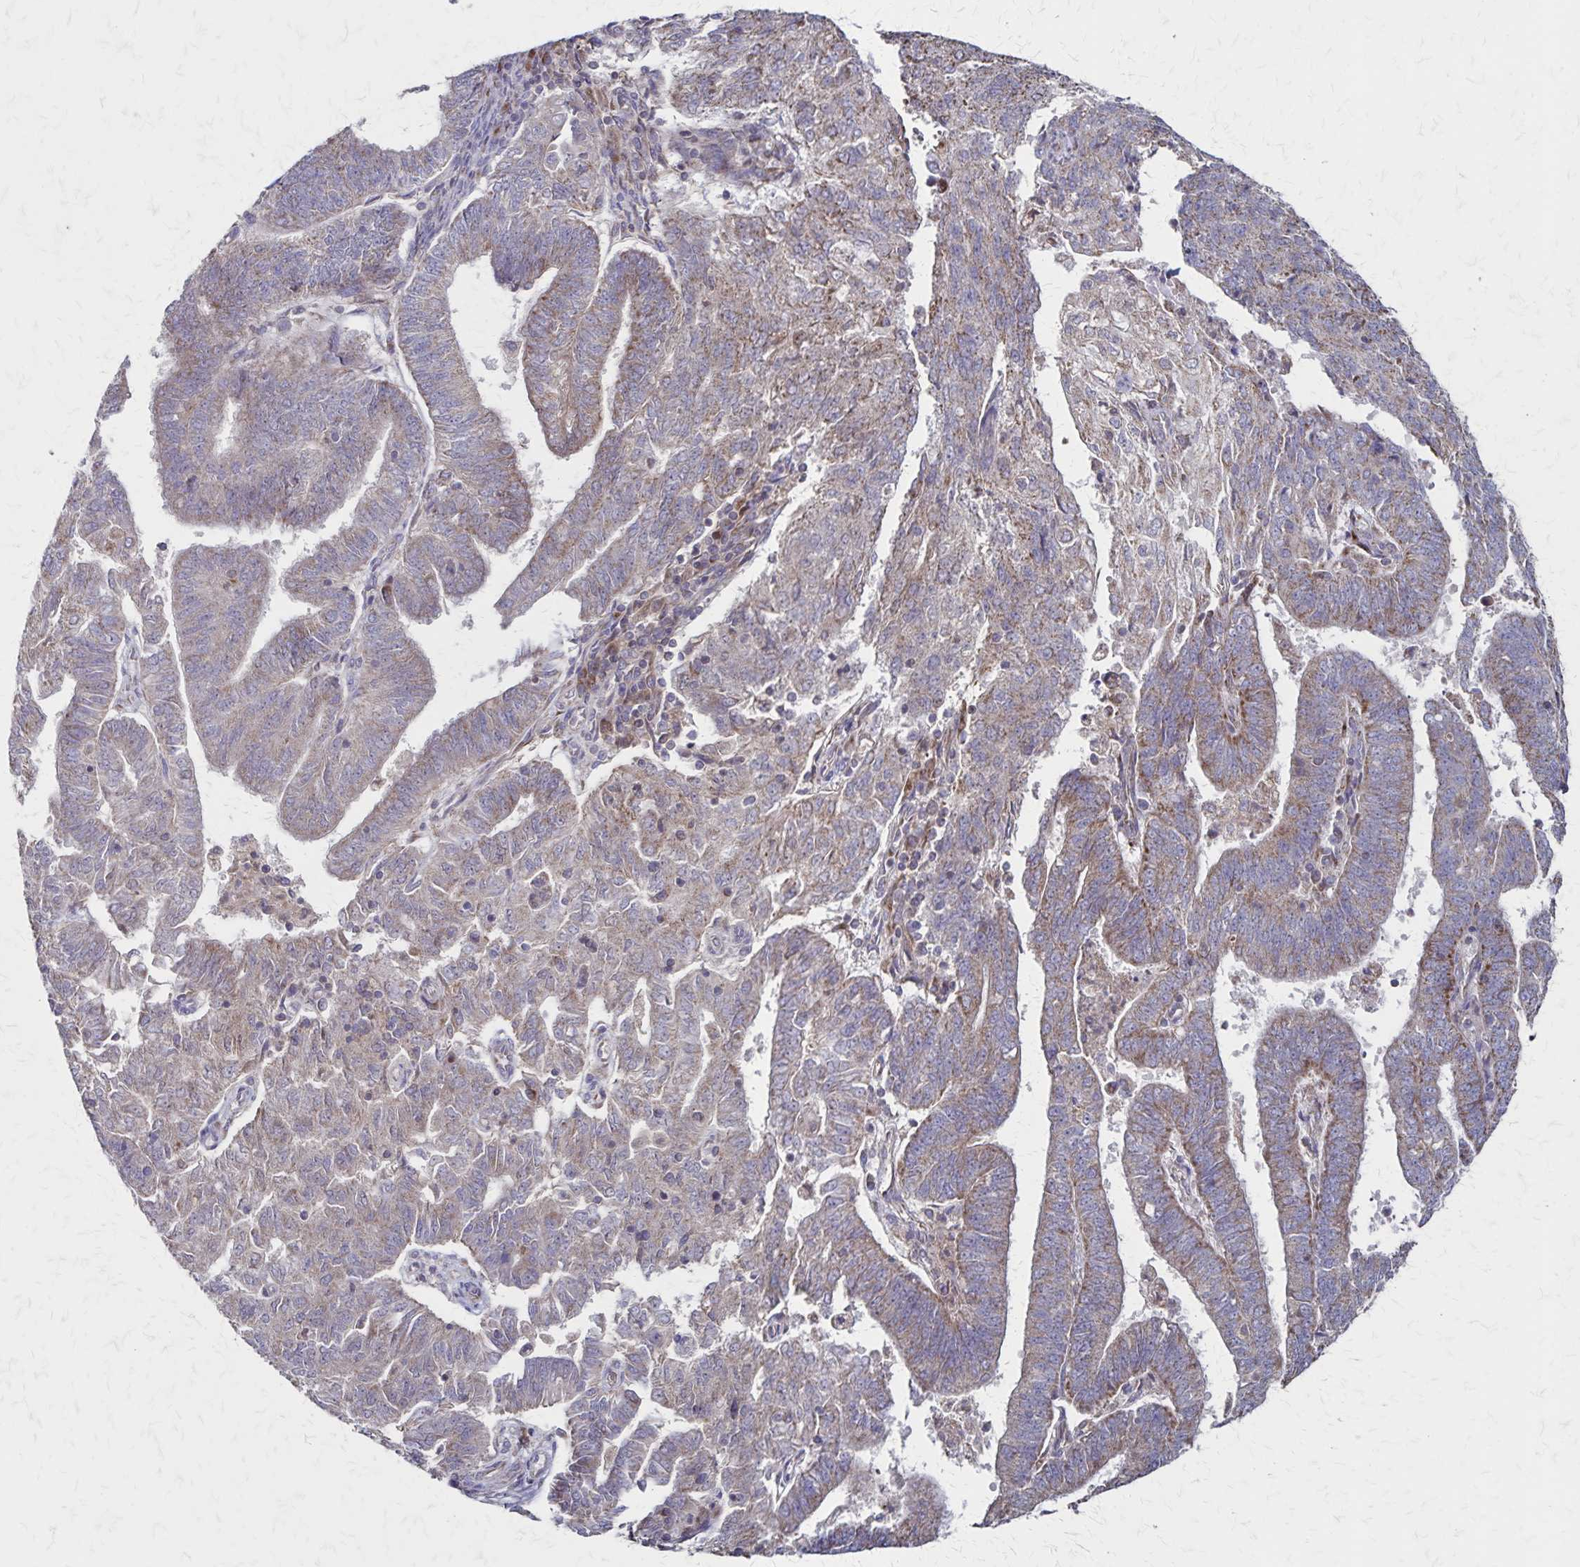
{"staining": {"intensity": "weak", "quantity": "25%-75%", "location": "cytoplasmic/membranous"}, "tissue": "endometrial cancer", "cell_type": "Tumor cells", "image_type": "cancer", "snomed": [{"axis": "morphology", "description": "Adenocarcinoma, NOS"}, {"axis": "topography", "description": "Endometrium"}], "caption": "Protein expression by immunohistochemistry displays weak cytoplasmic/membranous expression in about 25%-75% of tumor cells in endometrial adenocarcinoma.", "gene": "NFS1", "patient": {"sex": "female", "age": 82}}